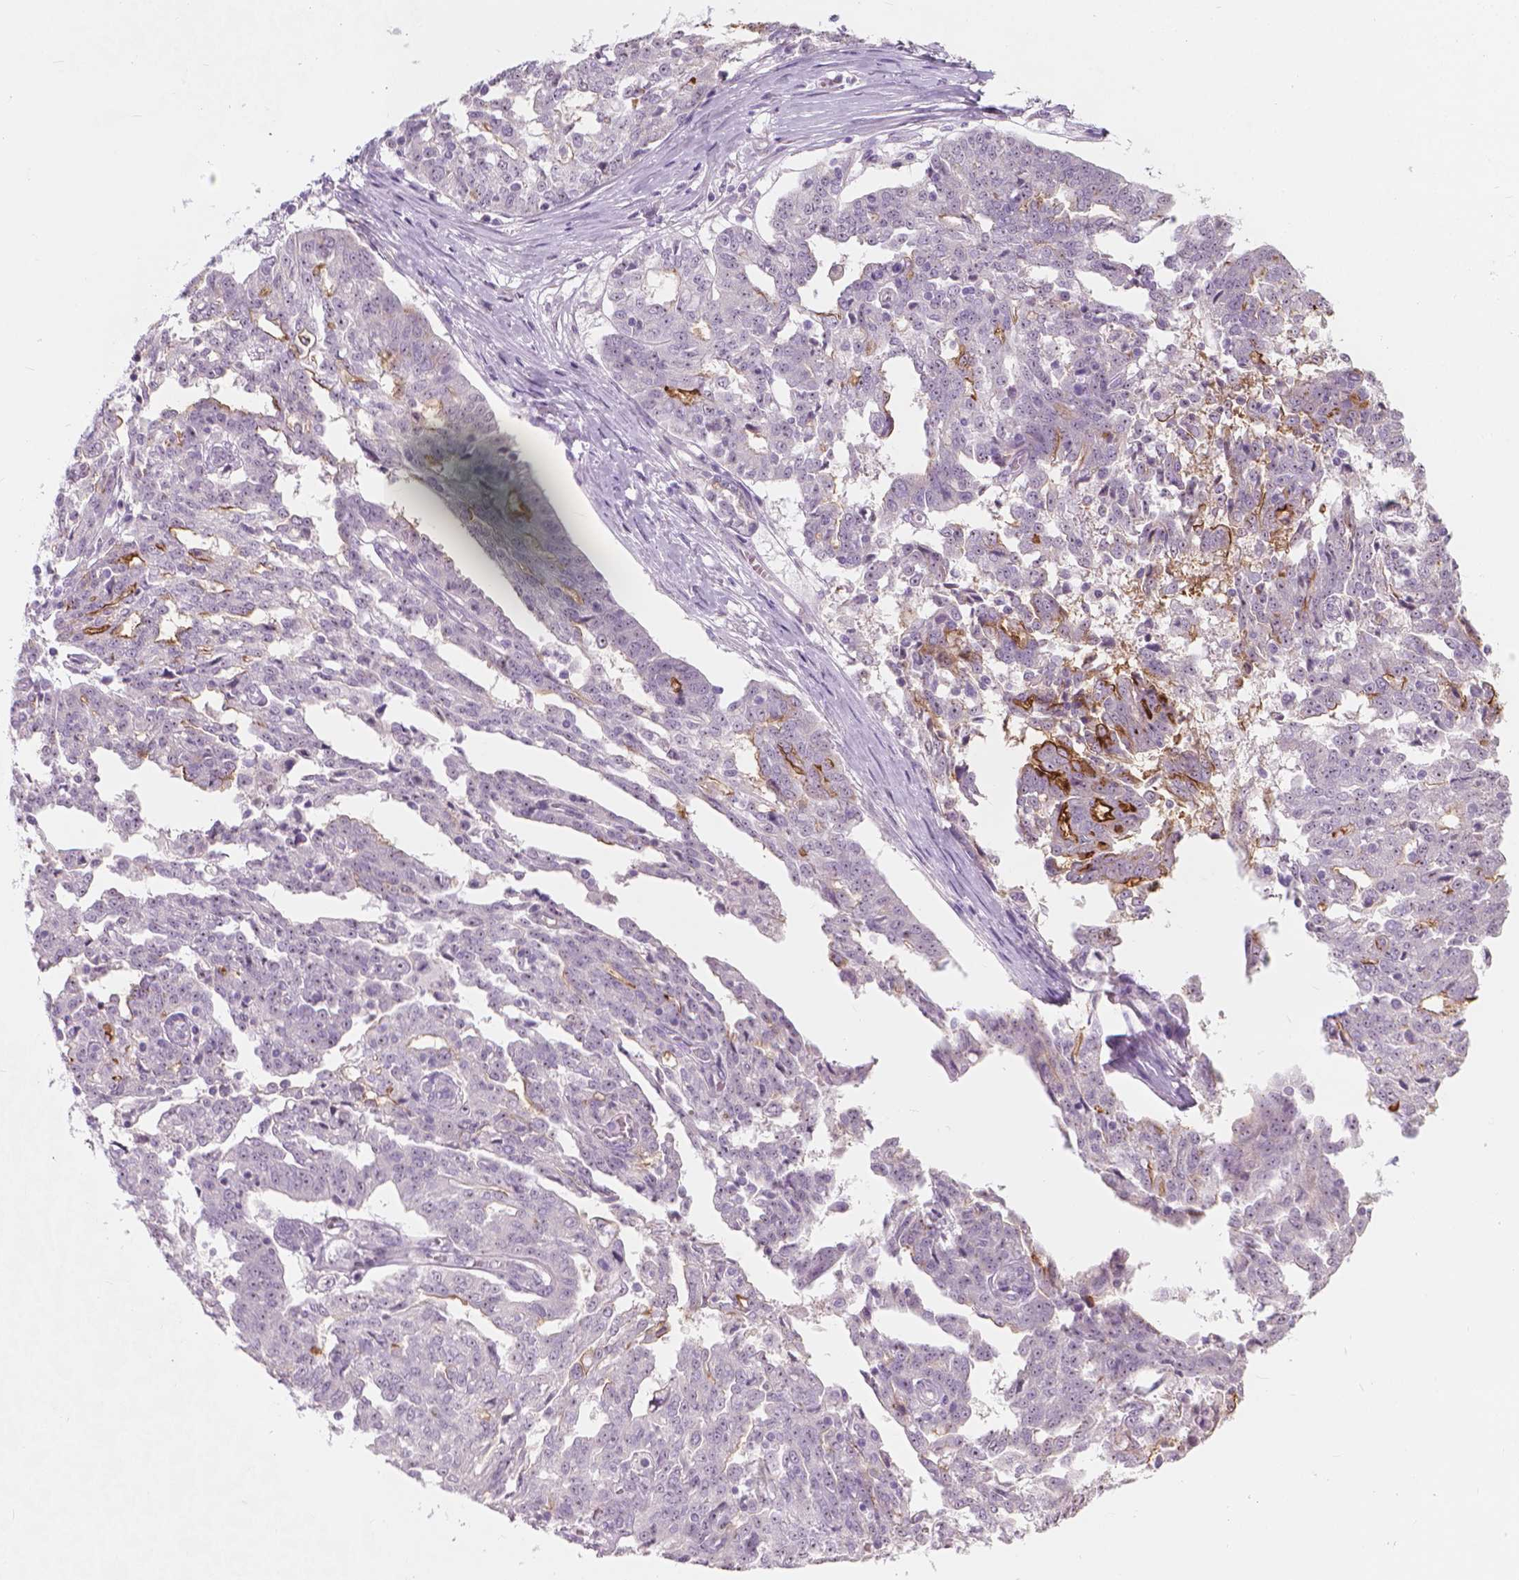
{"staining": {"intensity": "moderate", "quantity": "<25%", "location": "cytoplasmic/membranous"}, "tissue": "ovarian cancer", "cell_type": "Tumor cells", "image_type": "cancer", "snomed": [{"axis": "morphology", "description": "Cystadenocarcinoma, serous, NOS"}, {"axis": "topography", "description": "Ovary"}], "caption": "An image showing moderate cytoplasmic/membranous staining in about <25% of tumor cells in serous cystadenocarcinoma (ovarian), as visualized by brown immunohistochemical staining.", "gene": "GPRC5A", "patient": {"sex": "female", "age": 67}}